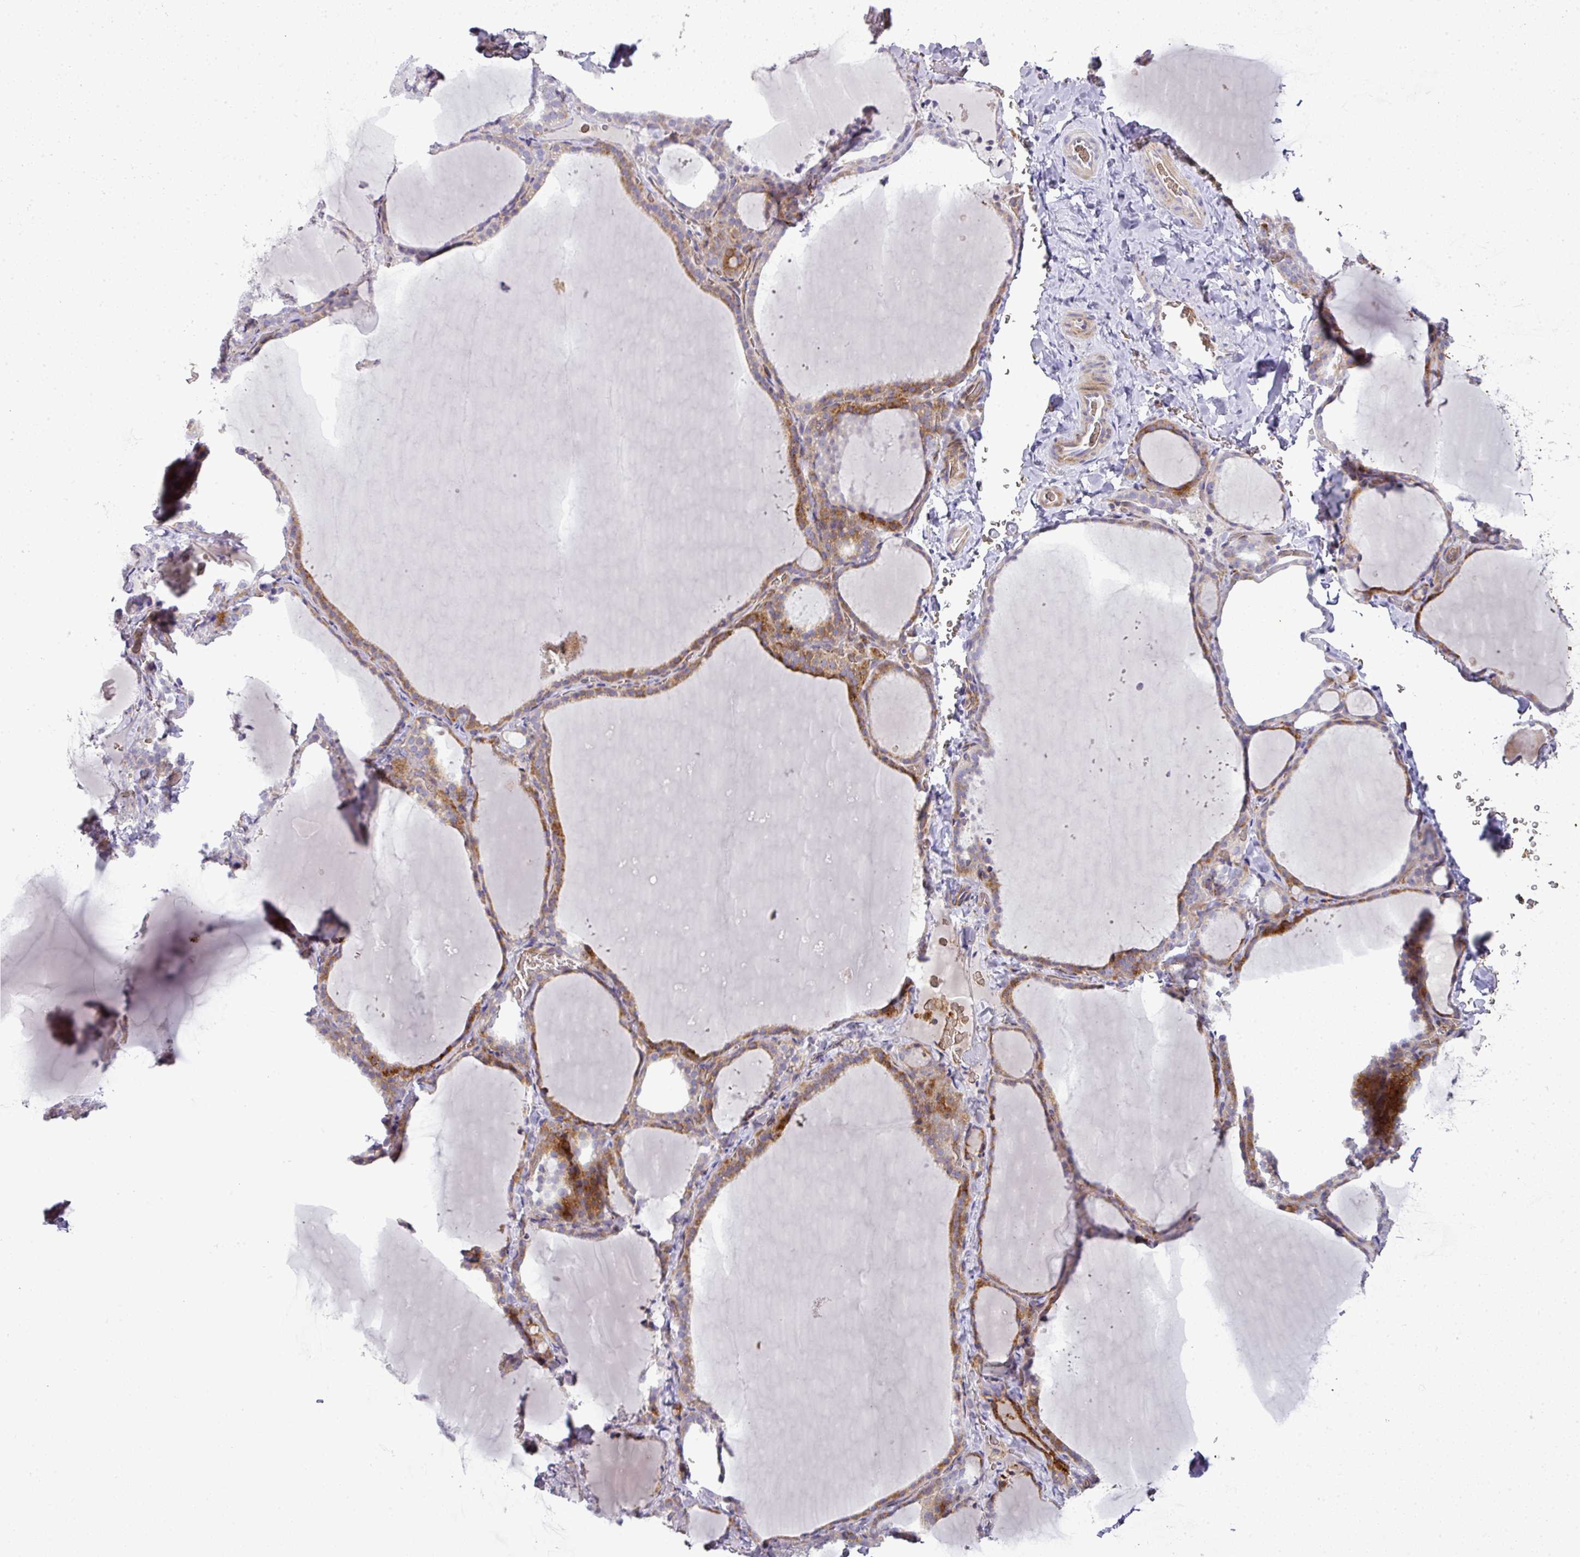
{"staining": {"intensity": "moderate", "quantity": "25%-75%", "location": "cytoplasmic/membranous"}, "tissue": "thyroid gland", "cell_type": "Glandular cells", "image_type": "normal", "snomed": [{"axis": "morphology", "description": "Normal tissue, NOS"}, {"axis": "topography", "description": "Thyroid gland"}], "caption": "Immunohistochemical staining of unremarkable thyroid gland demonstrates 25%-75% levels of moderate cytoplasmic/membranous protein staining in about 25%-75% of glandular cells.", "gene": "ATP6V1F", "patient": {"sex": "female", "age": 22}}